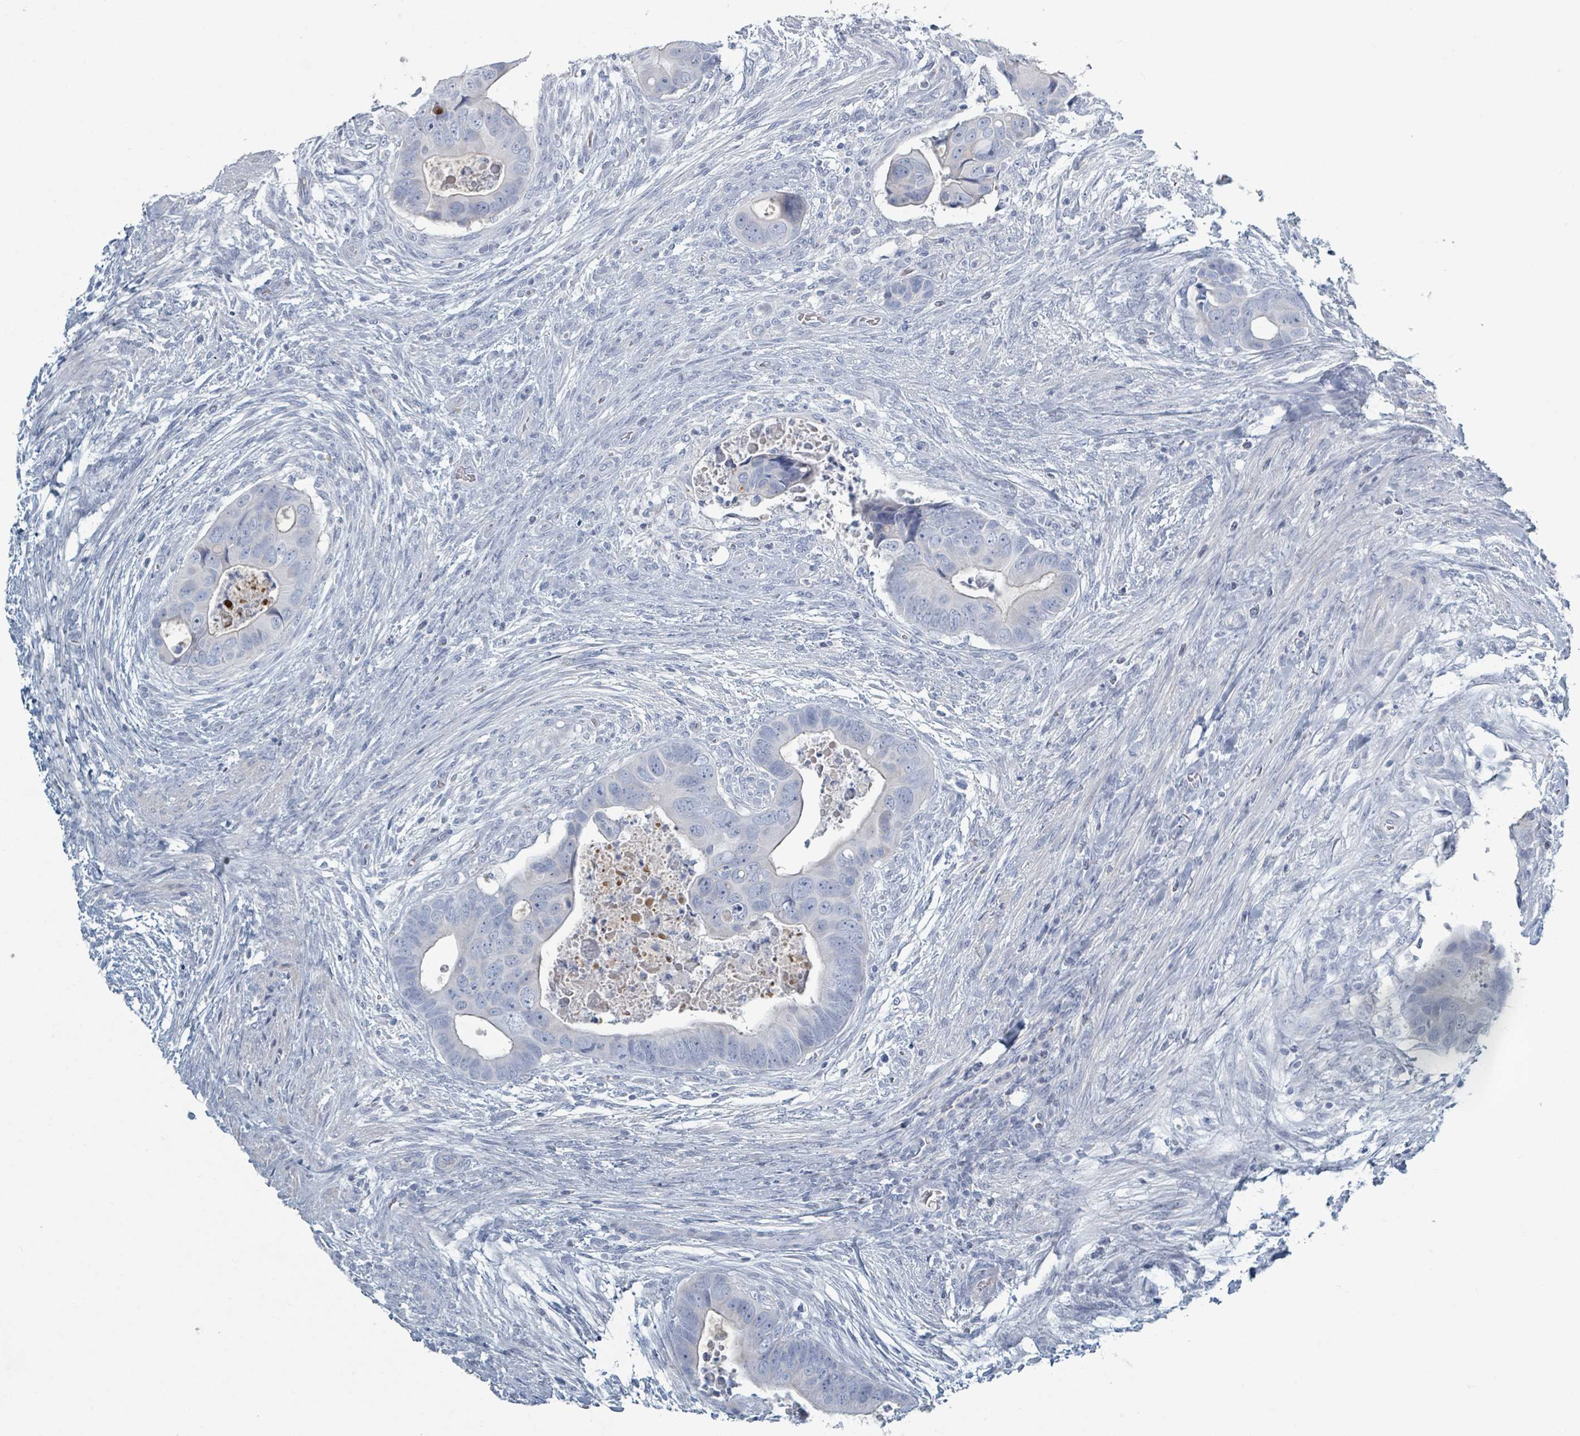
{"staining": {"intensity": "negative", "quantity": "none", "location": "none"}, "tissue": "colorectal cancer", "cell_type": "Tumor cells", "image_type": "cancer", "snomed": [{"axis": "morphology", "description": "Adenocarcinoma, NOS"}, {"axis": "topography", "description": "Rectum"}], "caption": "High magnification brightfield microscopy of adenocarcinoma (colorectal) stained with DAB (3,3'-diaminobenzidine) (brown) and counterstained with hematoxylin (blue): tumor cells show no significant staining. (DAB (3,3'-diaminobenzidine) immunohistochemistry with hematoxylin counter stain).", "gene": "HEATR5A", "patient": {"sex": "female", "age": 78}}